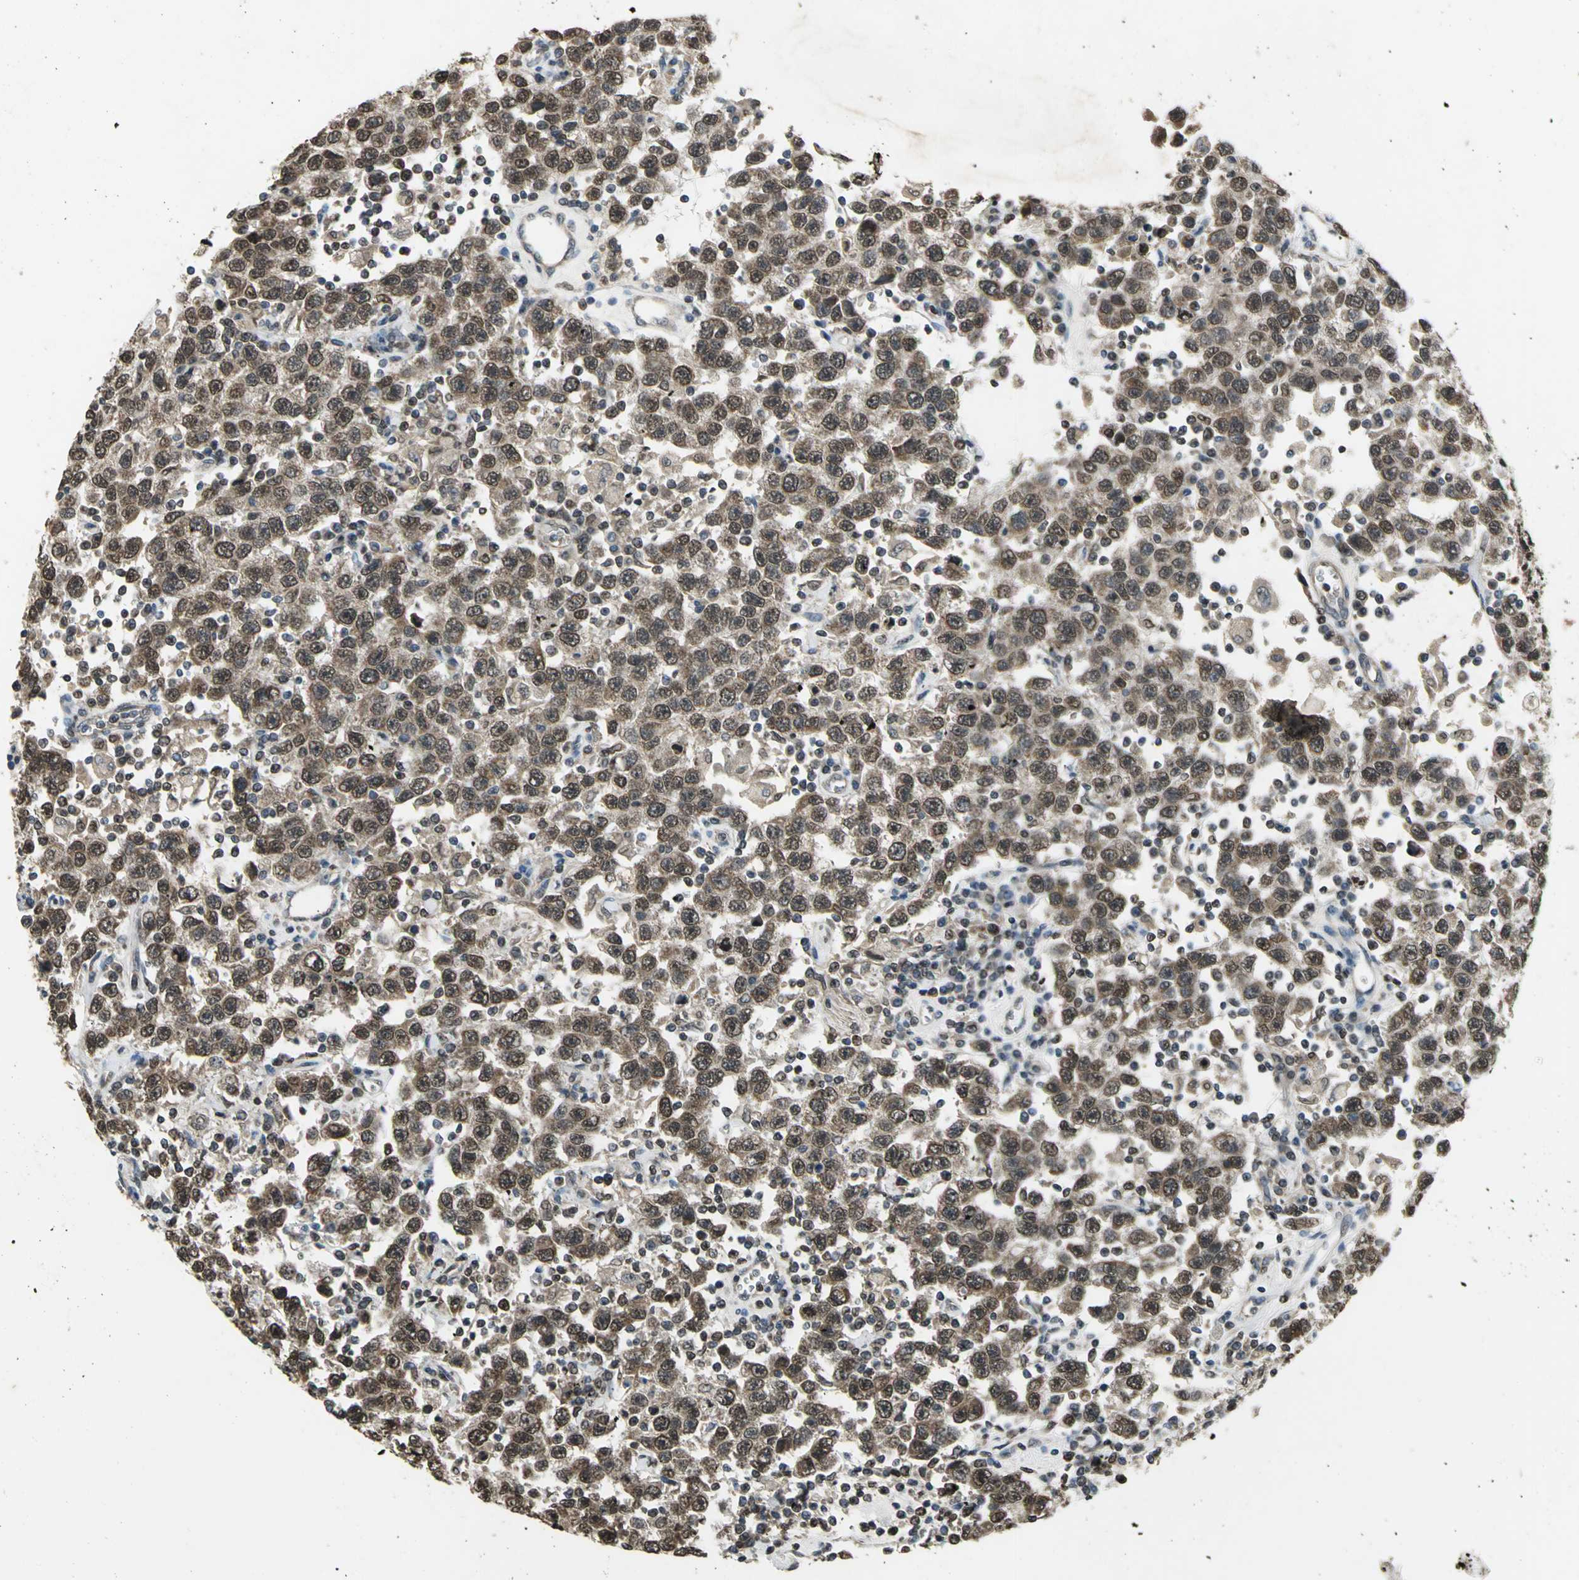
{"staining": {"intensity": "moderate", "quantity": ">75%", "location": "cytoplasmic/membranous,nuclear"}, "tissue": "testis cancer", "cell_type": "Tumor cells", "image_type": "cancer", "snomed": [{"axis": "morphology", "description": "Seminoma, NOS"}, {"axis": "topography", "description": "Testis"}], "caption": "Moderate cytoplasmic/membranous and nuclear protein positivity is present in about >75% of tumor cells in seminoma (testis).", "gene": "AHR", "patient": {"sex": "male", "age": 41}}